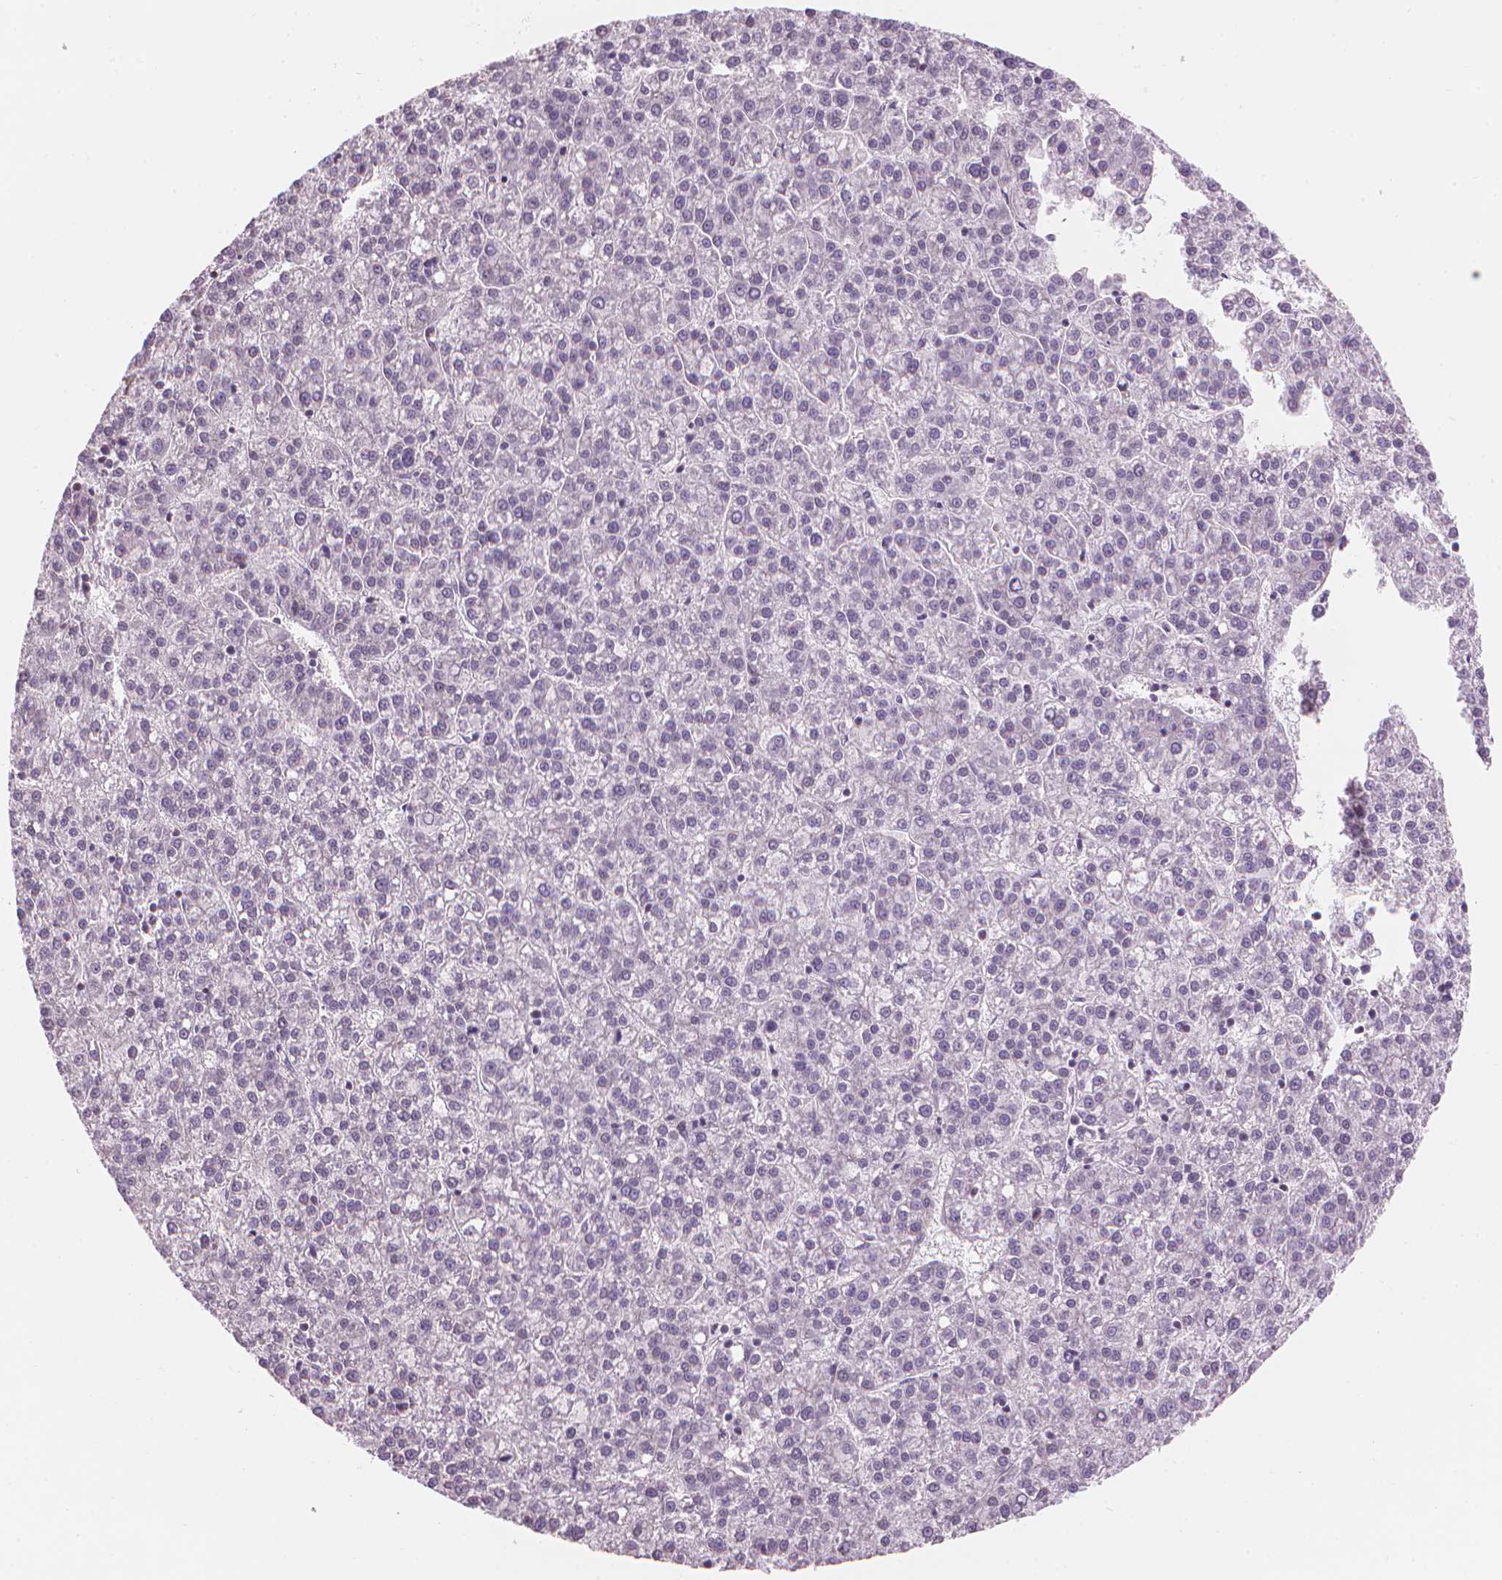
{"staining": {"intensity": "negative", "quantity": "none", "location": "none"}, "tissue": "liver cancer", "cell_type": "Tumor cells", "image_type": "cancer", "snomed": [{"axis": "morphology", "description": "Carcinoma, Hepatocellular, NOS"}, {"axis": "topography", "description": "Liver"}], "caption": "IHC of human liver cancer (hepatocellular carcinoma) reveals no expression in tumor cells.", "gene": "IFFO1", "patient": {"sex": "female", "age": 58}}